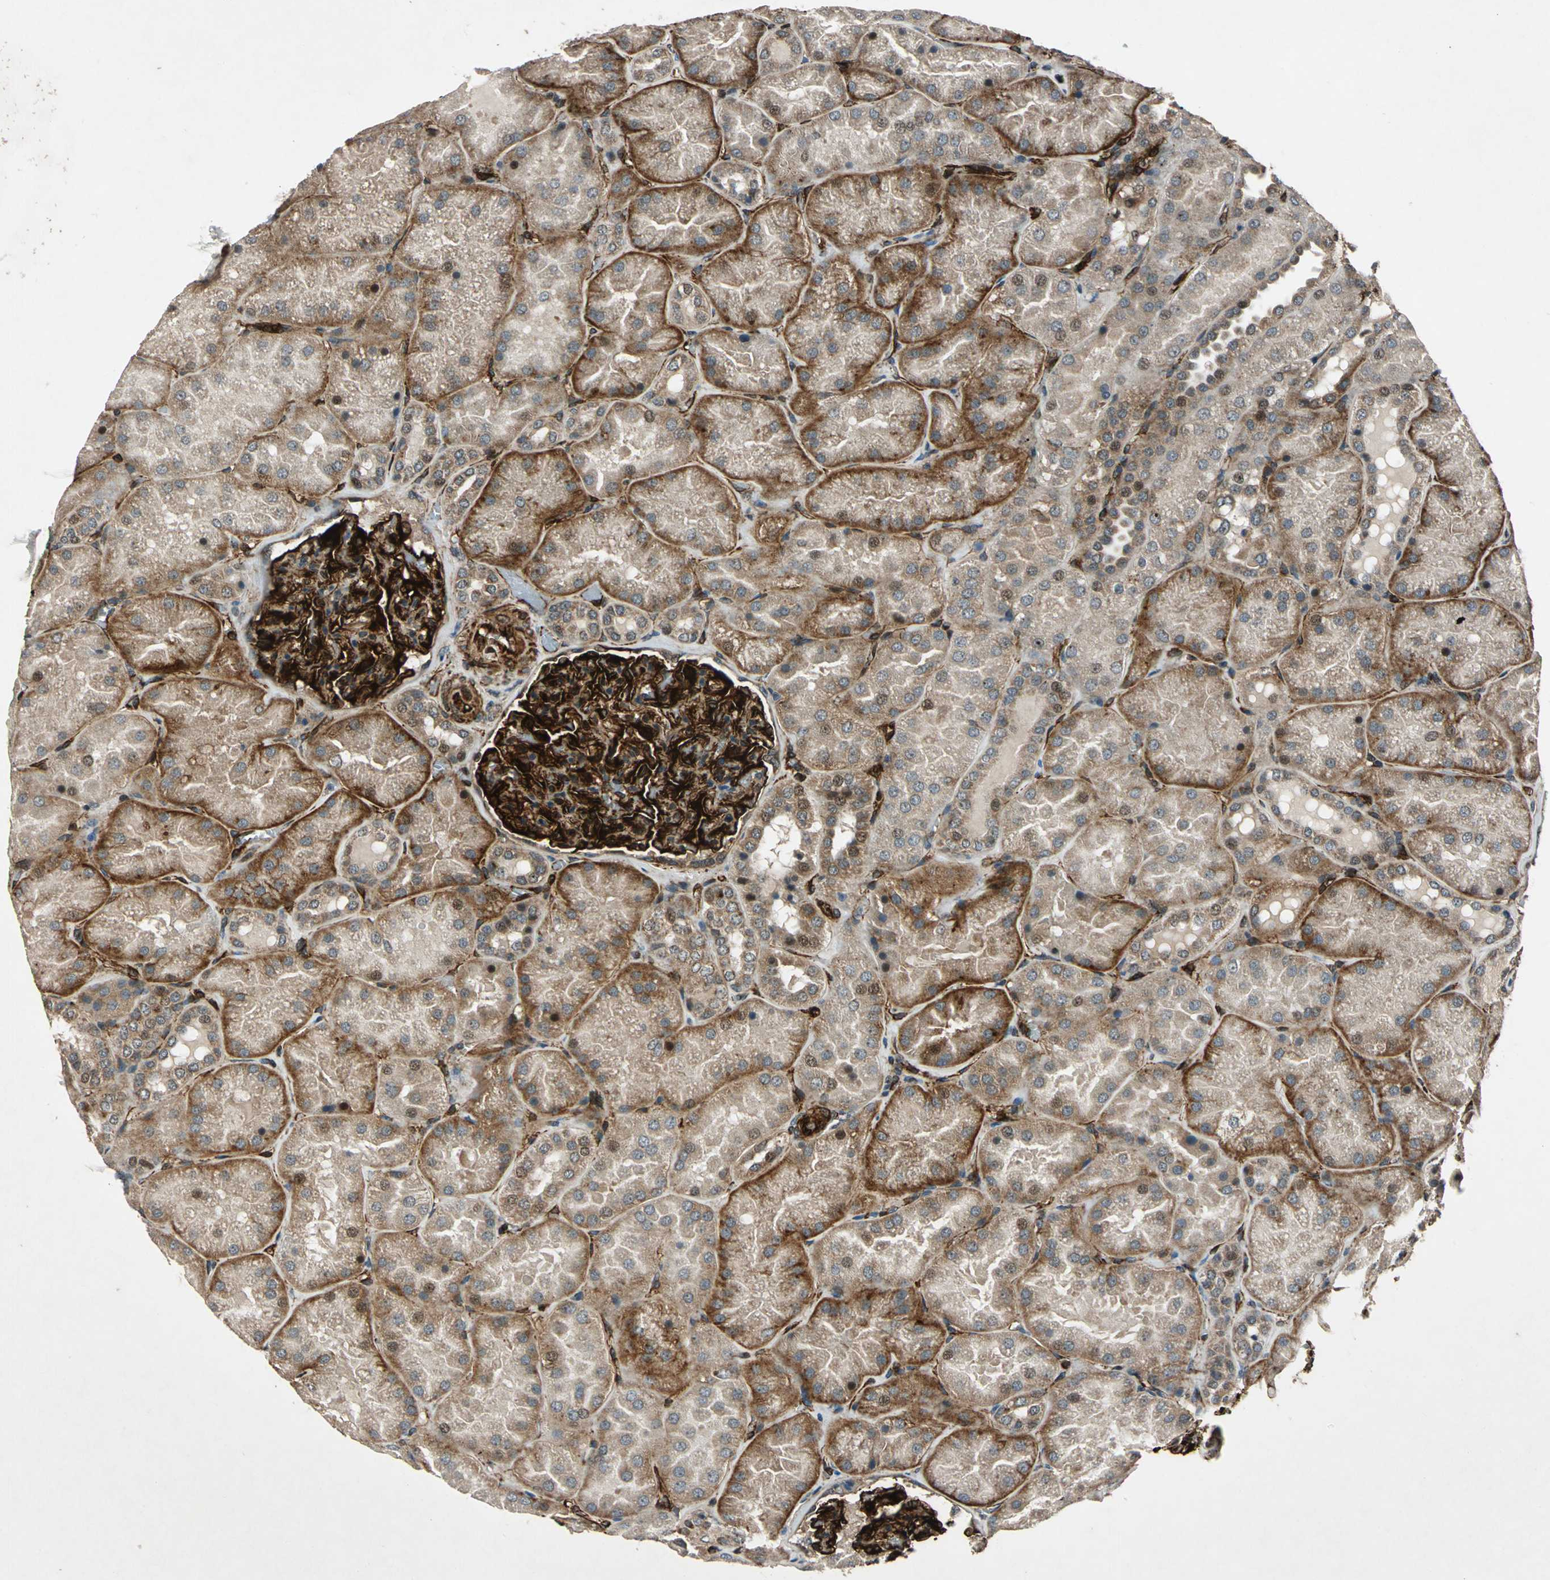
{"staining": {"intensity": "strong", "quantity": ">75%", "location": "cytoplasmic/membranous"}, "tissue": "kidney", "cell_type": "Cells in glomeruli", "image_type": "normal", "snomed": [{"axis": "morphology", "description": "Normal tissue, NOS"}, {"axis": "topography", "description": "Kidney"}], "caption": "There is high levels of strong cytoplasmic/membranous staining in cells in glomeruli of unremarkable kidney, as demonstrated by immunohistochemical staining (brown color).", "gene": "EXD2", "patient": {"sex": "male", "age": 28}}